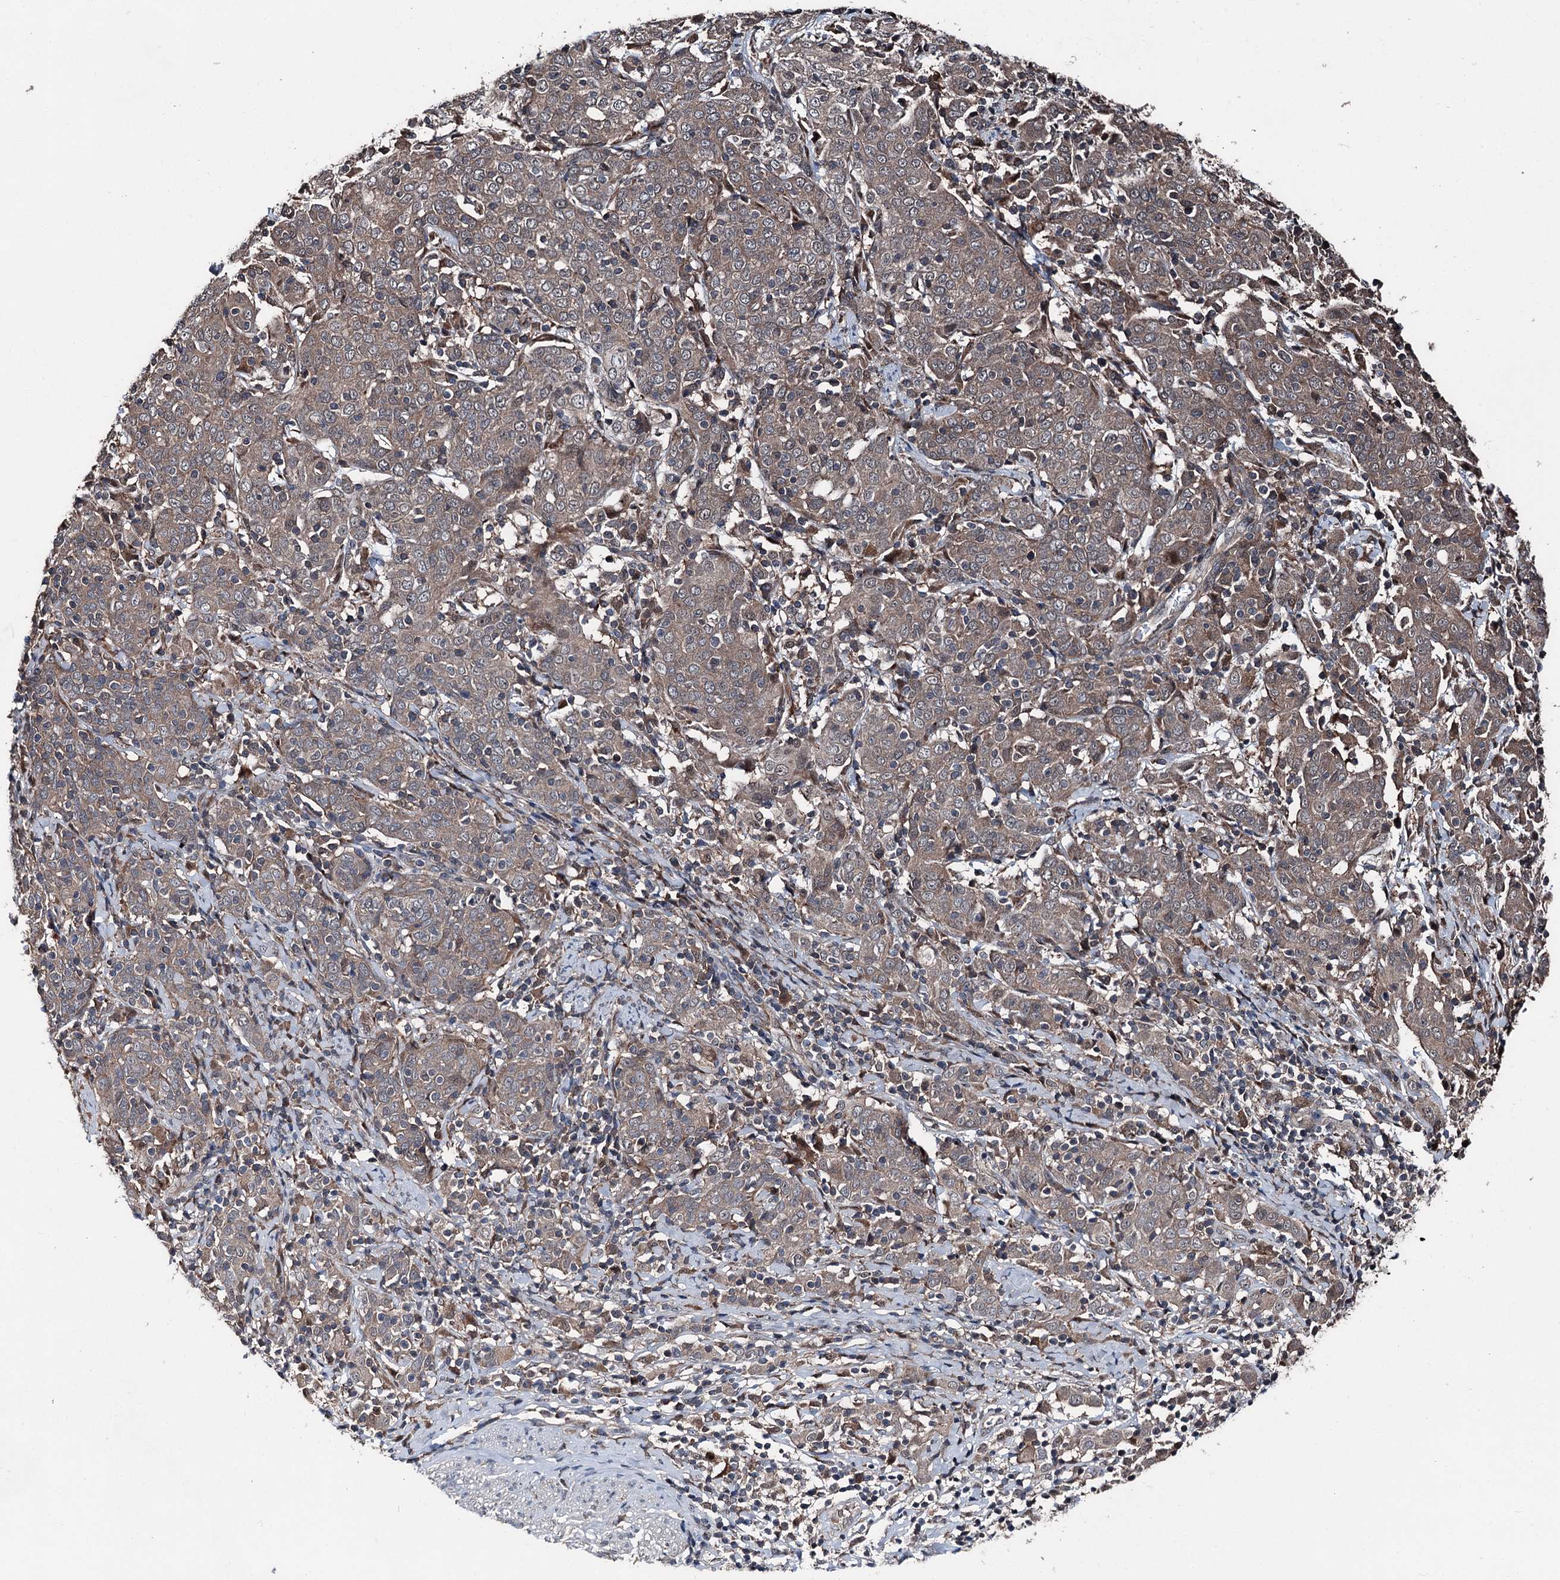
{"staining": {"intensity": "weak", "quantity": ">75%", "location": "cytoplasmic/membranous"}, "tissue": "cervical cancer", "cell_type": "Tumor cells", "image_type": "cancer", "snomed": [{"axis": "morphology", "description": "Squamous cell carcinoma, NOS"}, {"axis": "topography", "description": "Cervix"}], "caption": "Immunohistochemical staining of human squamous cell carcinoma (cervical) shows weak cytoplasmic/membranous protein staining in about >75% of tumor cells.", "gene": "PSMD13", "patient": {"sex": "female", "age": 67}}